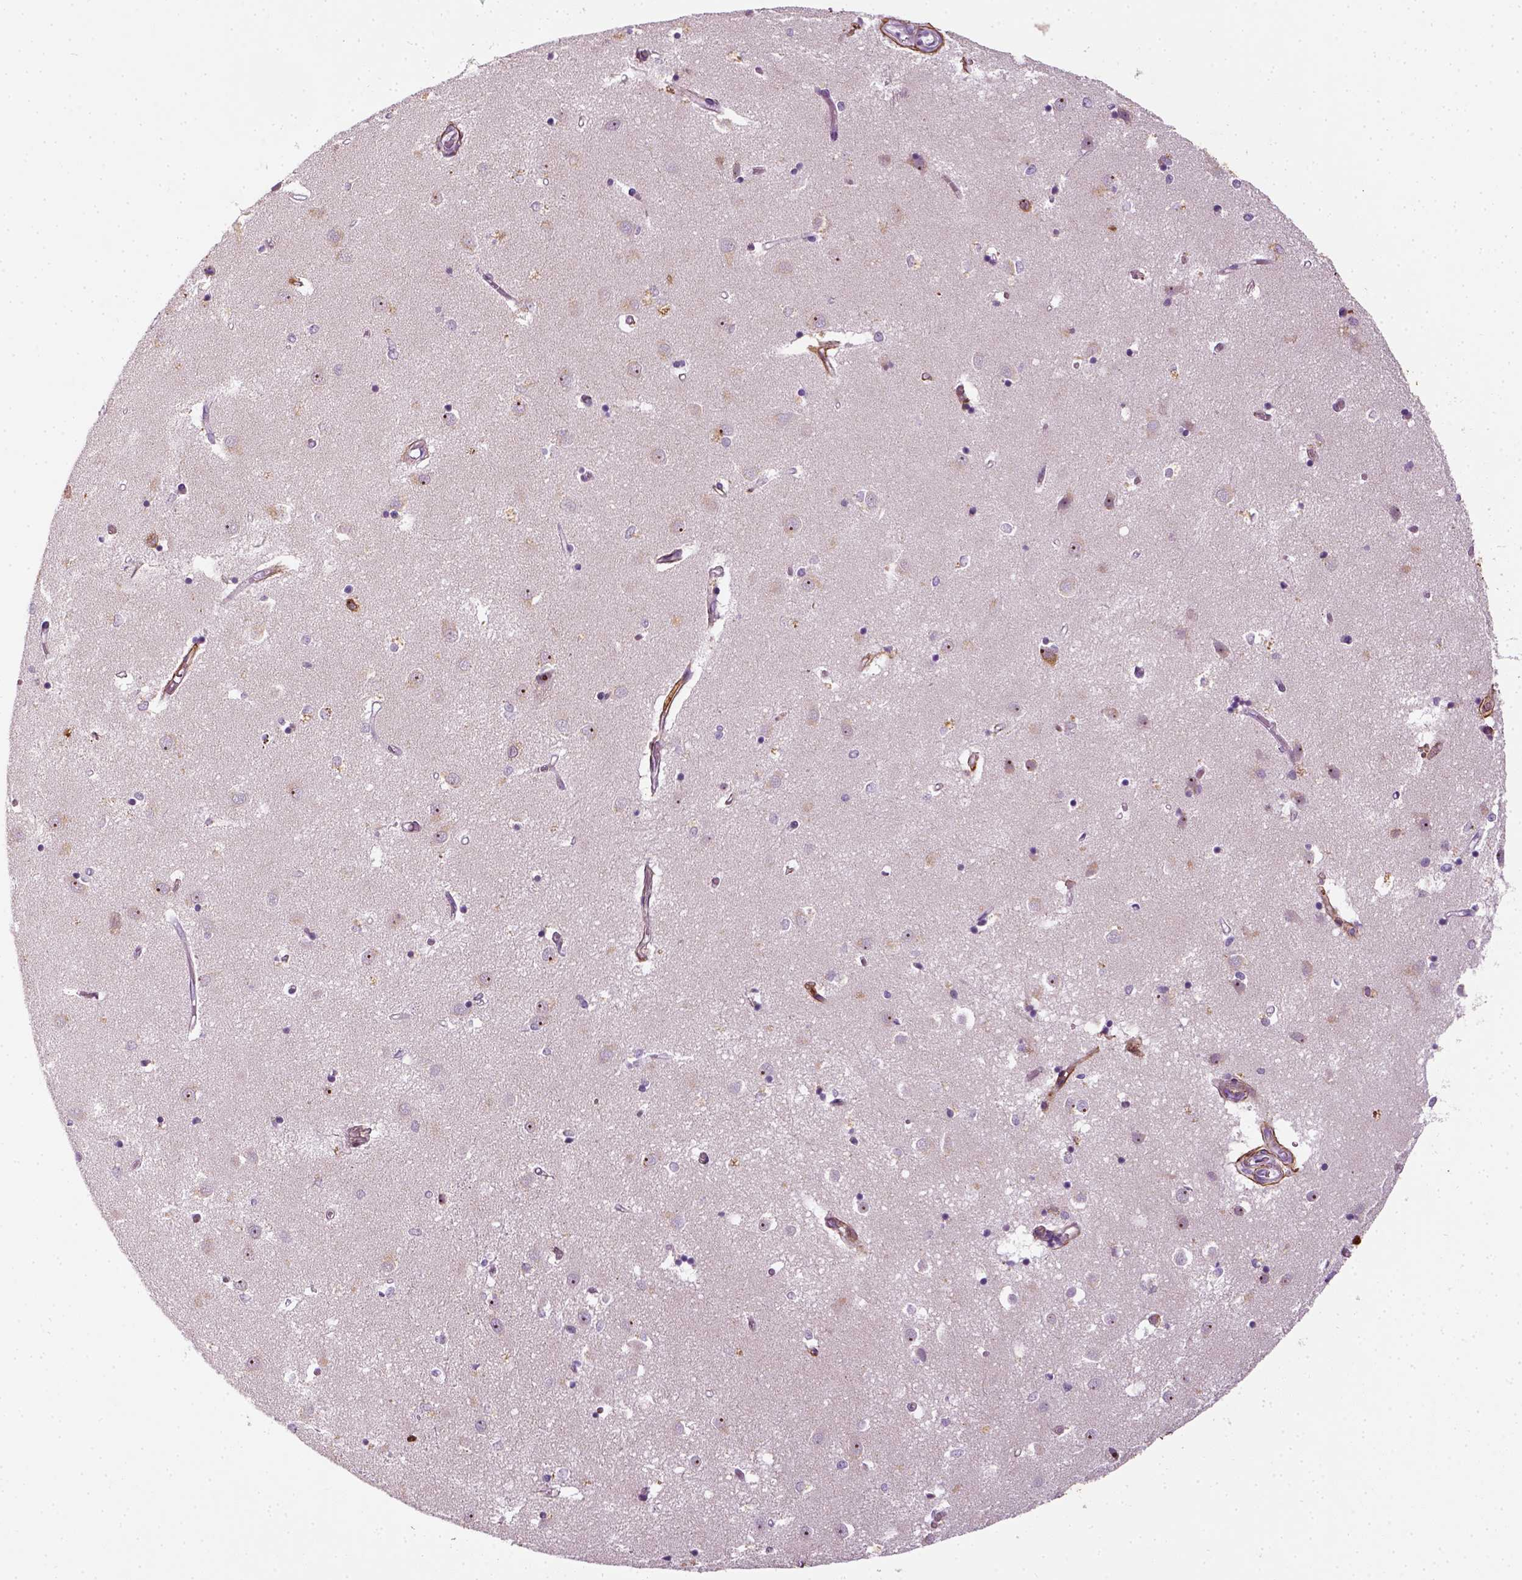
{"staining": {"intensity": "negative", "quantity": "none", "location": "none"}, "tissue": "caudate", "cell_type": "Glial cells", "image_type": "normal", "snomed": [{"axis": "morphology", "description": "Normal tissue, NOS"}, {"axis": "topography", "description": "Lateral ventricle wall"}], "caption": "Histopathology image shows no significant protein positivity in glial cells of unremarkable caudate. (DAB (3,3'-diaminobenzidine) immunohistochemistry (IHC) visualized using brightfield microscopy, high magnification).", "gene": "COL6A2", "patient": {"sex": "male", "age": 54}}